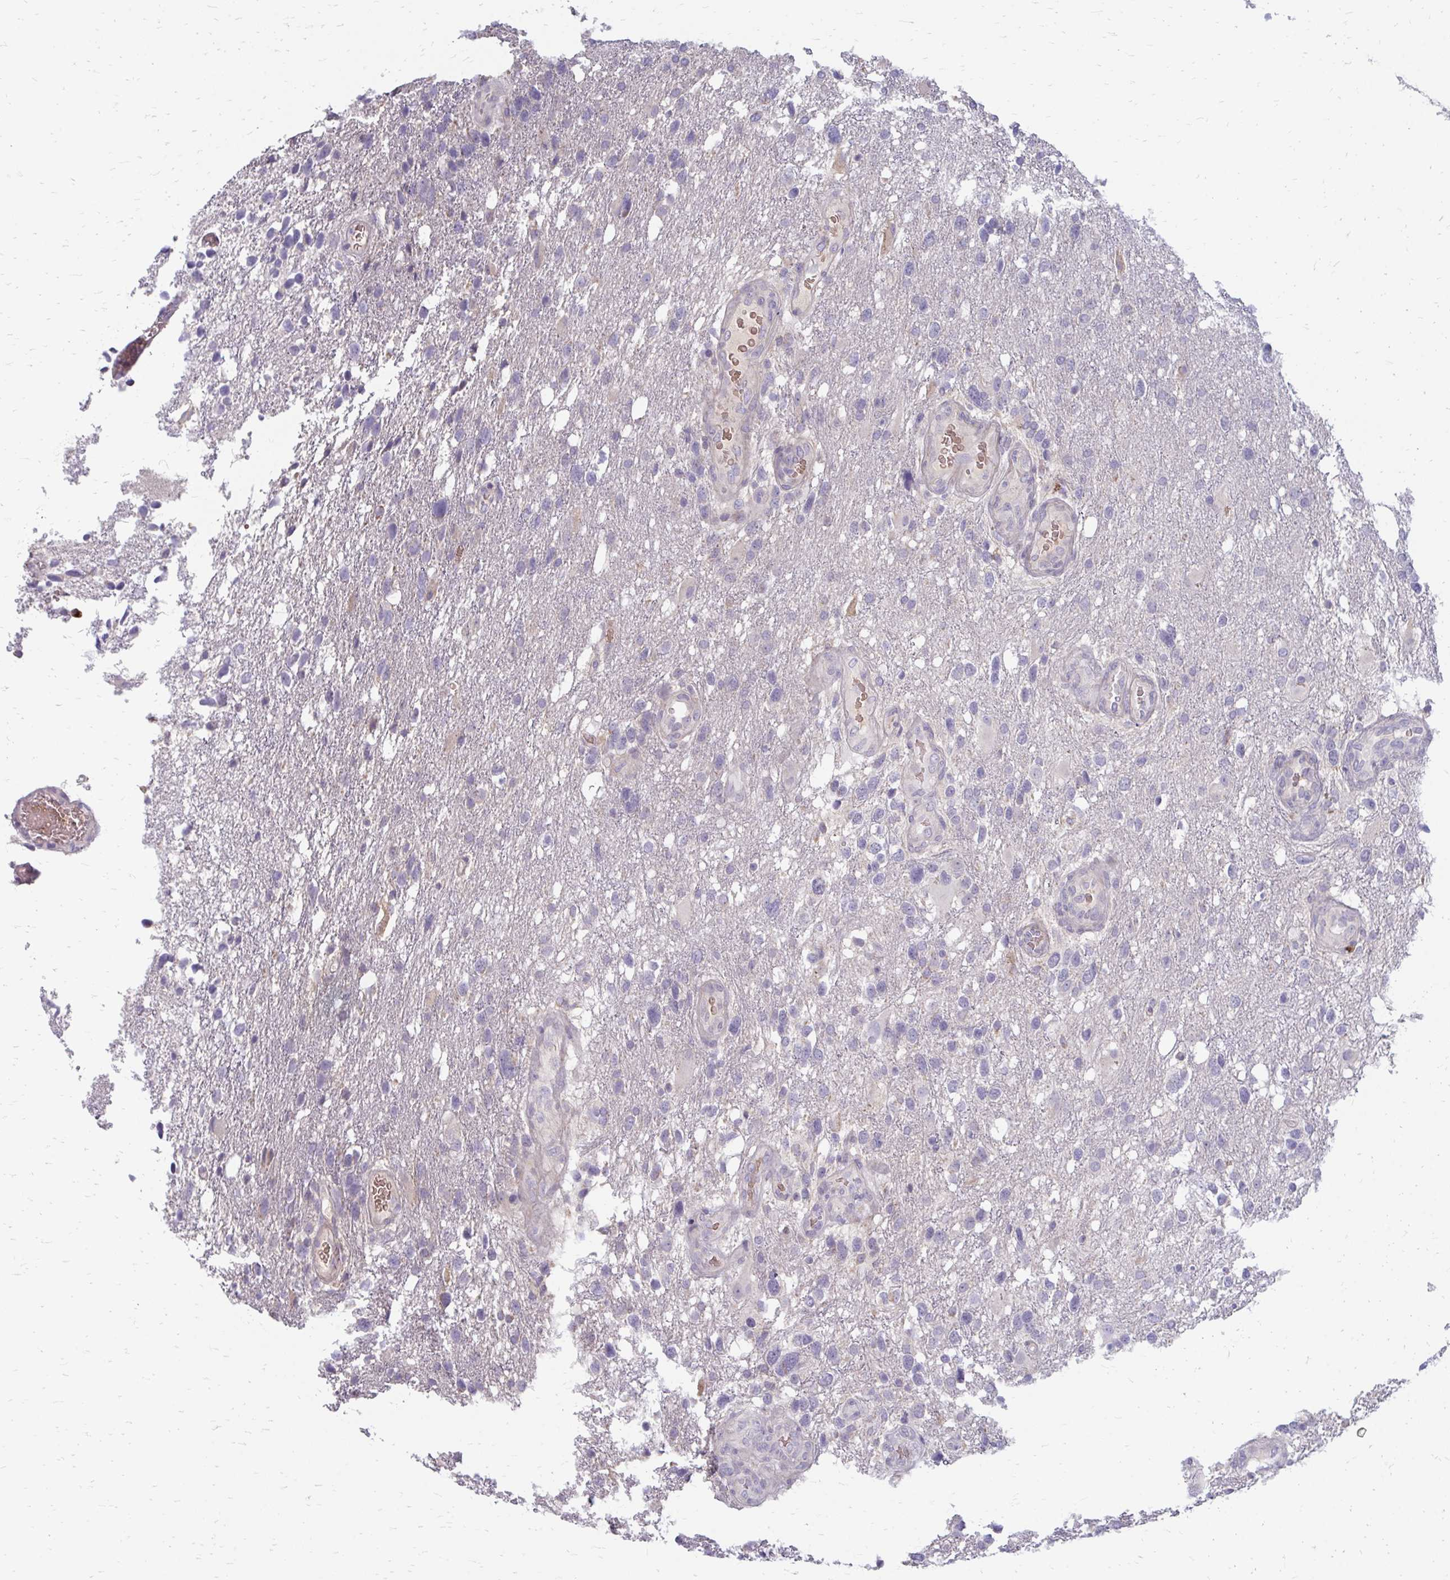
{"staining": {"intensity": "negative", "quantity": "none", "location": "none"}, "tissue": "glioma", "cell_type": "Tumor cells", "image_type": "cancer", "snomed": [{"axis": "morphology", "description": "Glioma, malignant, High grade"}, {"axis": "topography", "description": "Brain"}], "caption": "A micrograph of human glioma is negative for staining in tumor cells.", "gene": "RAB33A", "patient": {"sex": "female", "age": 58}}